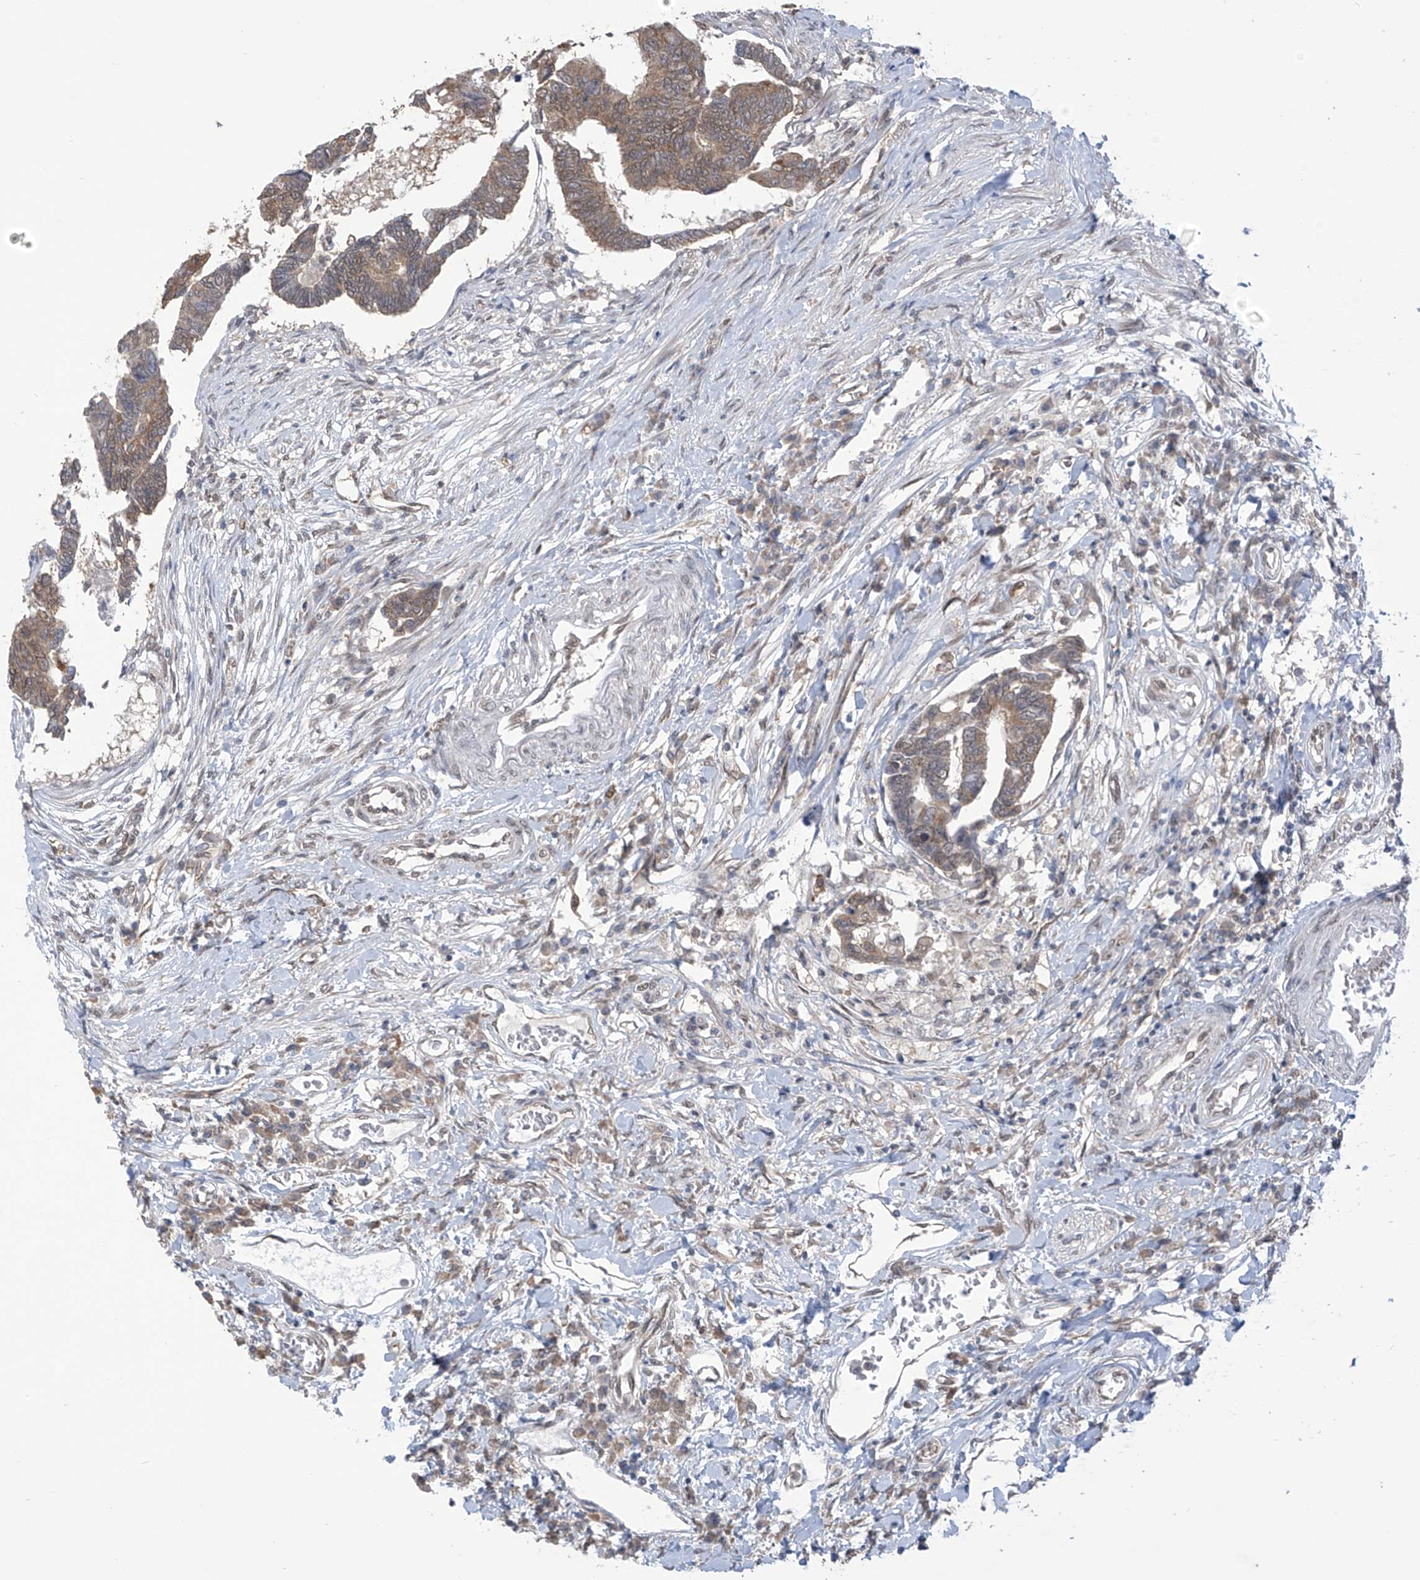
{"staining": {"intensity": "moderate", "quantity": ">75%", "location": "cytoplasmic/membranous,nuclear"}, "tissue": "colorectal cancer", "cell_type": "Tumor cells", "image_type": "cancer", "snomed": [{"axis": "morphology", "description": "Adenocarcinoma, NOS"}, {"axis": "topography", "description": "Rectum"}], "caption": "Immunohistochemical staining of human adenocarcinoma (colorectal) displays moderate cytoplasmic/membranous and nuclear protein expression in approximately >75% of tumor cells. (DAB IHC with brightfield microscopy, high magnification).", "gene": "KIAA1522", "patient": {"sex": "female", "age": 65}}